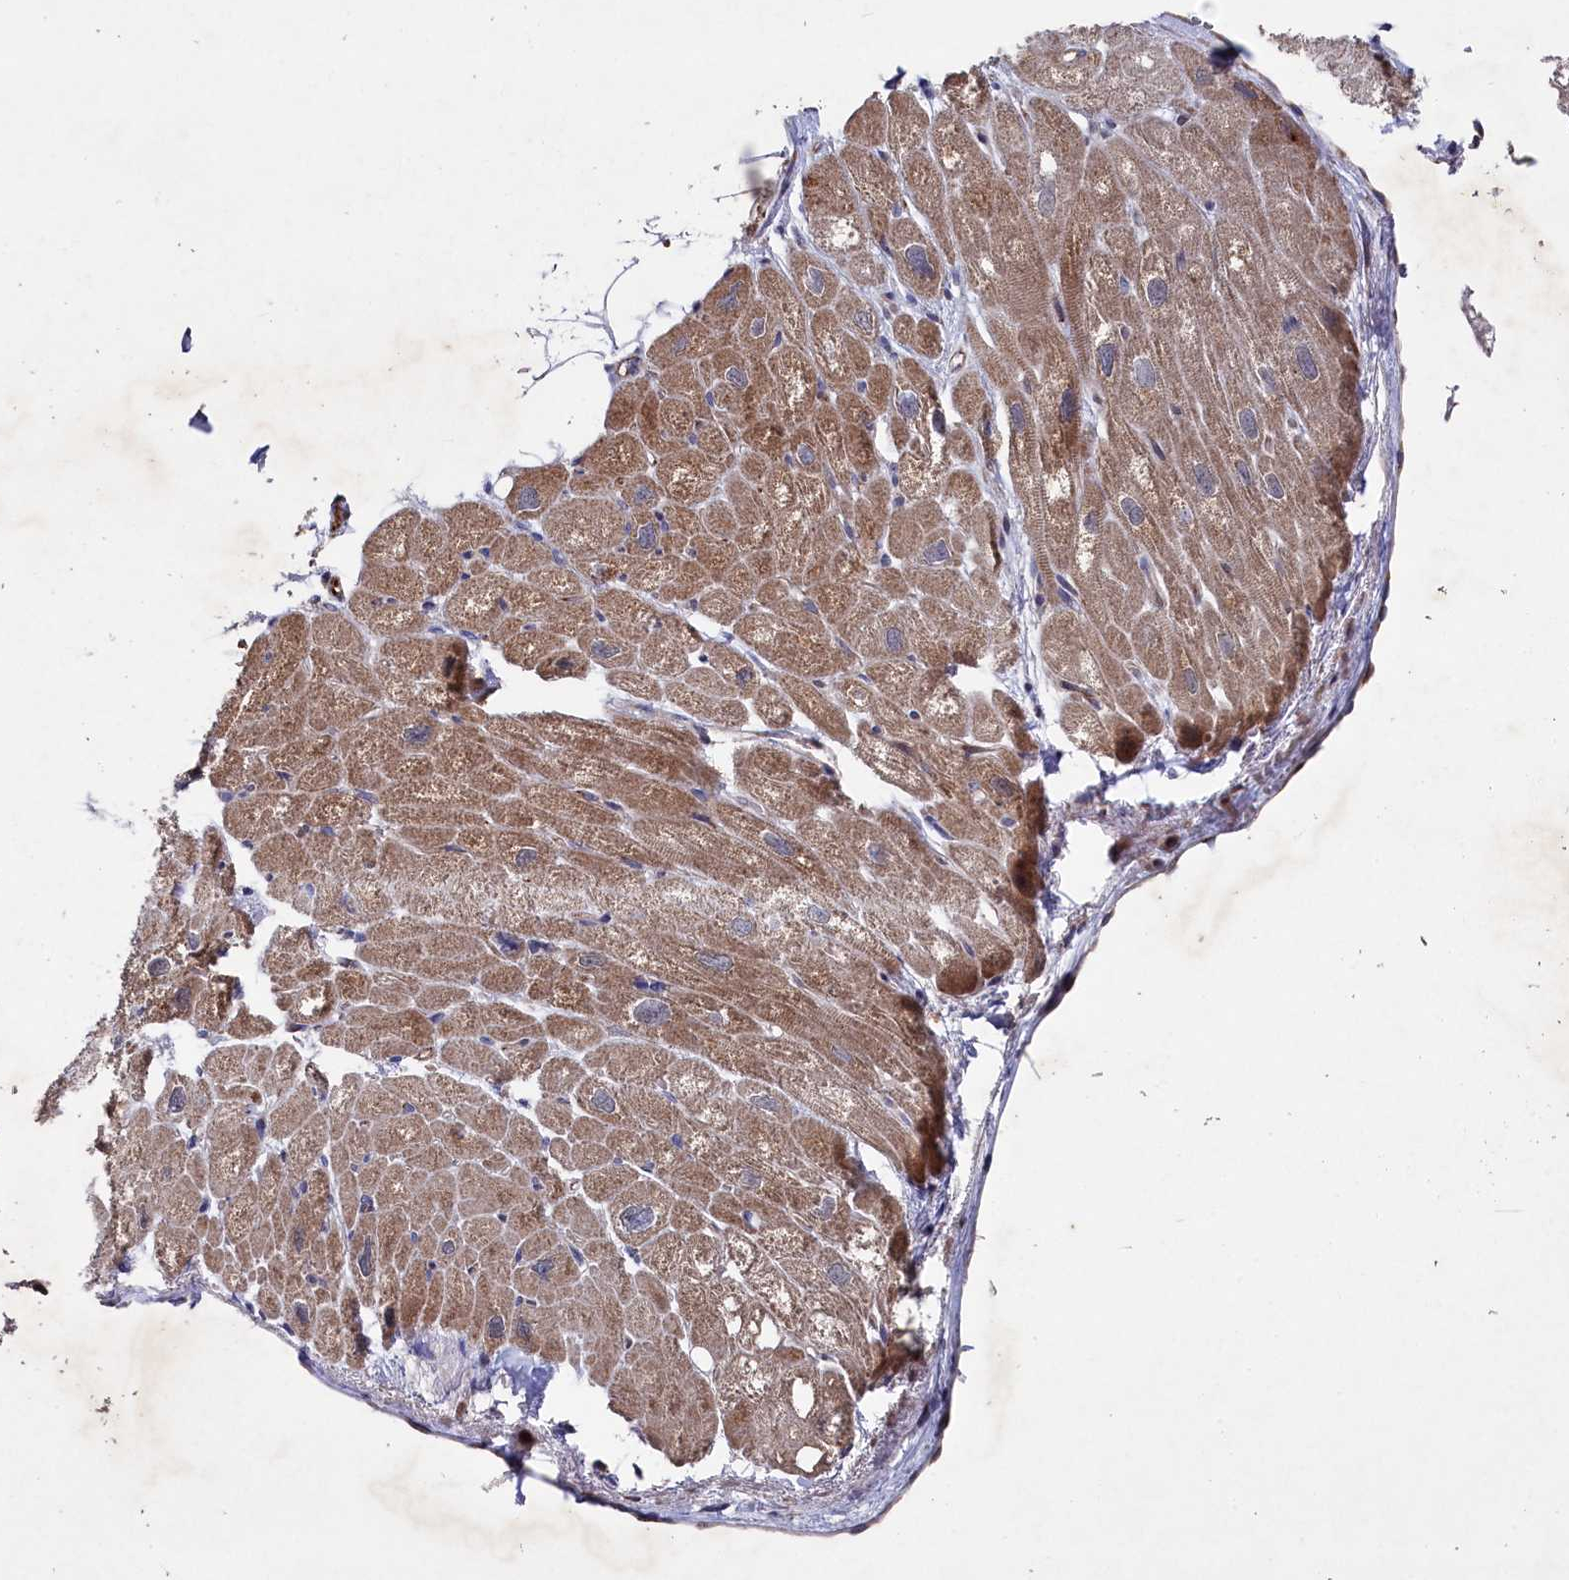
{"staining": {"intensity": "strong", "quantity": ">75%", "location": "cytoplasmic/membranous"}, "tissue": "heart muscle", "cell_type": "Cardiomyocytes", "image_type": "normal", "snomed": [{"axis": "morphology", "description": "Normal tissue, NOS"}, {"axis": "topography", "description": "Heart"}], "caption": "Heart muscle stained with immunohistochemistry displays strong cytoplasmic/membranous positivity in approximately >75% of cardiomyocytes.", "gene": "SUPV3L1", "patient": {"sex": "male", "age": 50}}